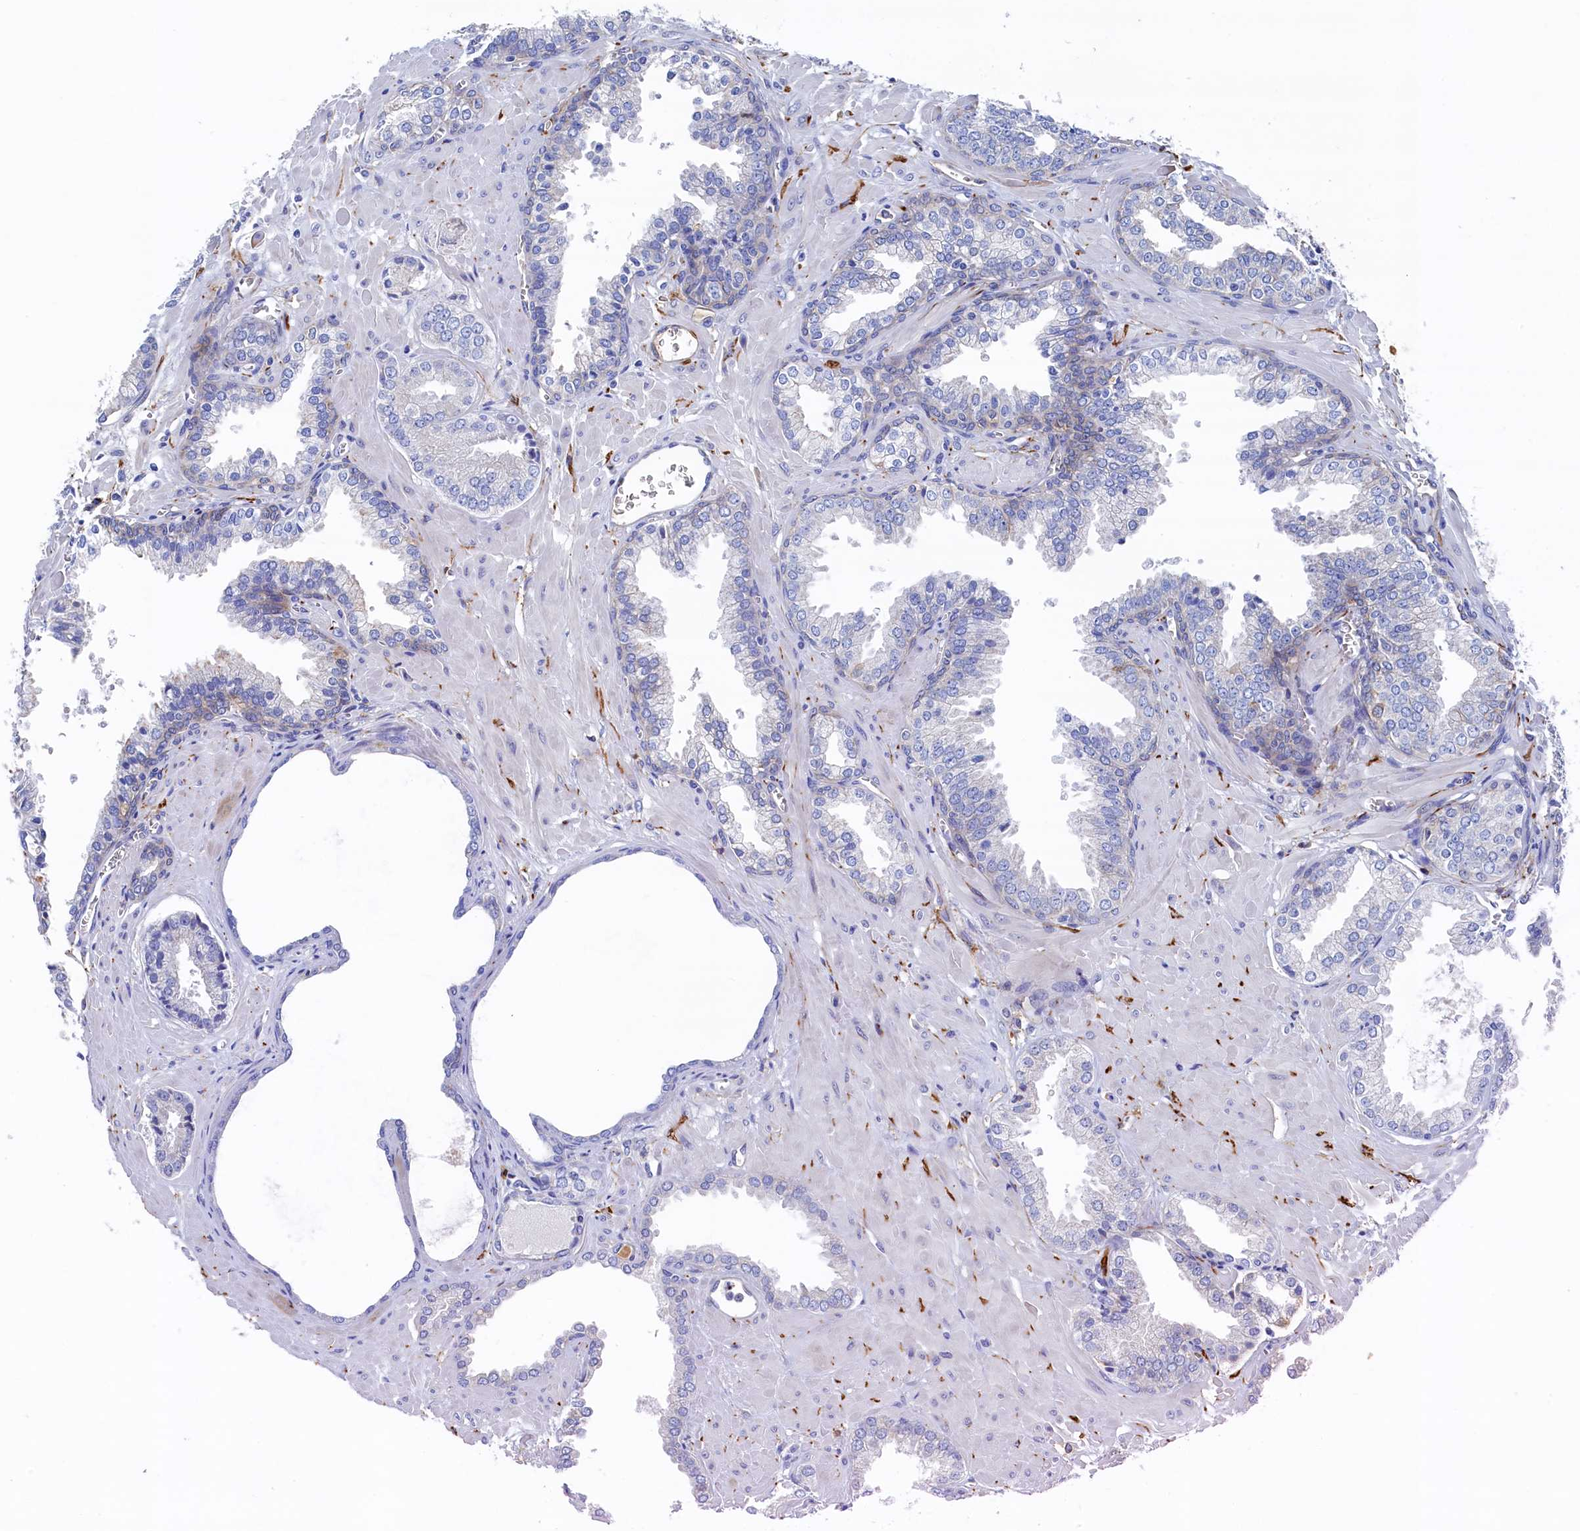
{"staining": {"intensity": "negative", "quantity": "none", "location": "none"}, "tissue": "prostate cancer", "cell_type": "Tumor cells", "image_type": "cancer", "snomed": [{"axis": "morphology", "description": "Adenocarcinoma, Low grade"}, {"axis": "topography", "description": "Prostate"}], "caption": "A high-resolution histopathology image shows immunohistochemistry staining of prostate cancer (adenocarcinoma (low-grade)), which shows no significant expression in tumor cells.", "gene": "C12orf73", "patient": {"sex": "male", "age": 67}}